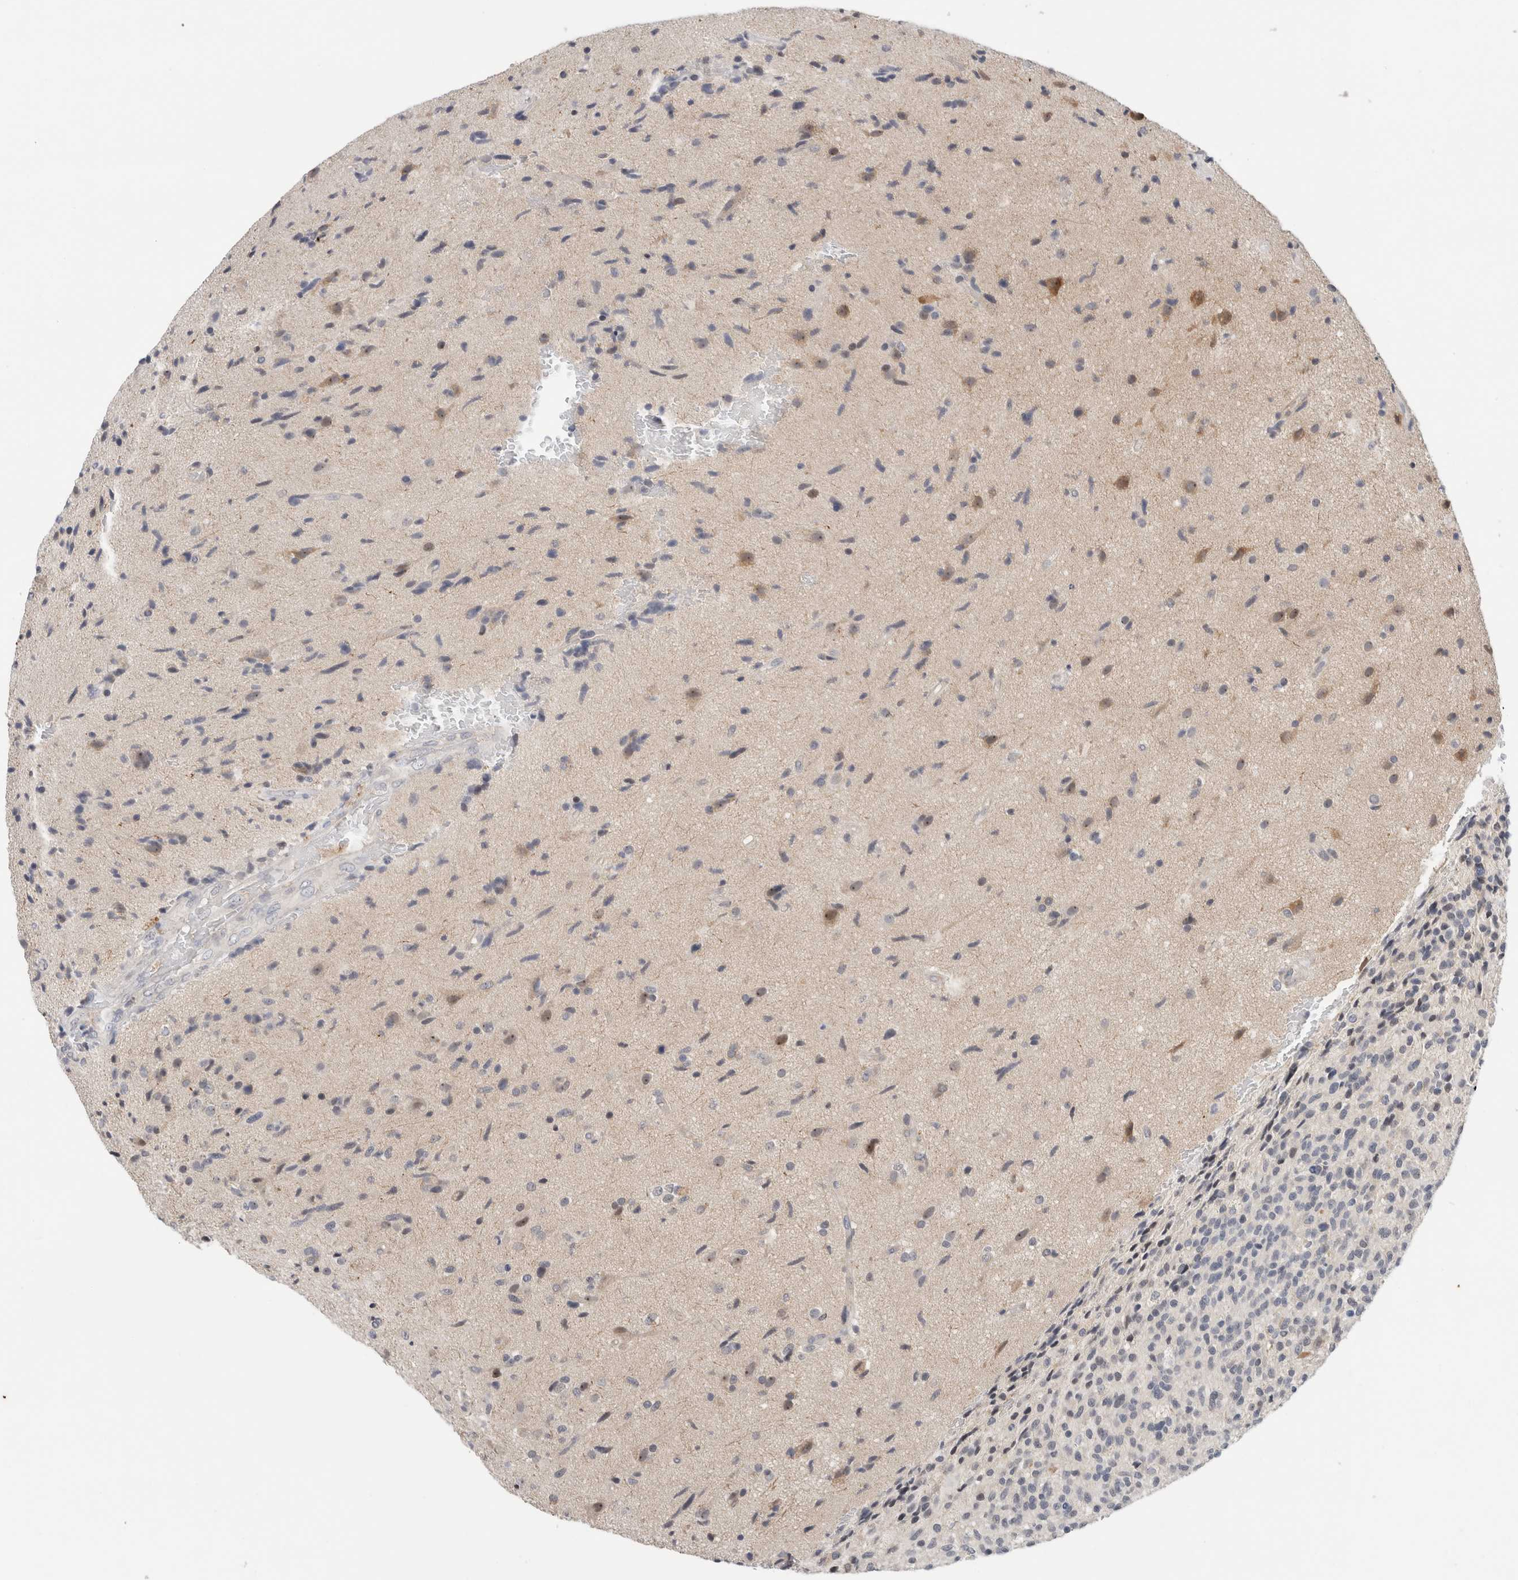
{"staining": {"intensity": "negative", "quantity": "none", "location": "none"}, "tissue": "glioma", "cell_type": "Tumor cells", "image_type": "cancer", "snomed": [{"axis": "morphology", "description": "Glioma, malignant, High grade"}, {"axis": "topography", "description": "Brain"}], "caption": "Tumor cells are negative for brown protein staining in malignant high-grade glioma.", "gene": "HCN3", "patient": {"sex": "male", "age": 72}}